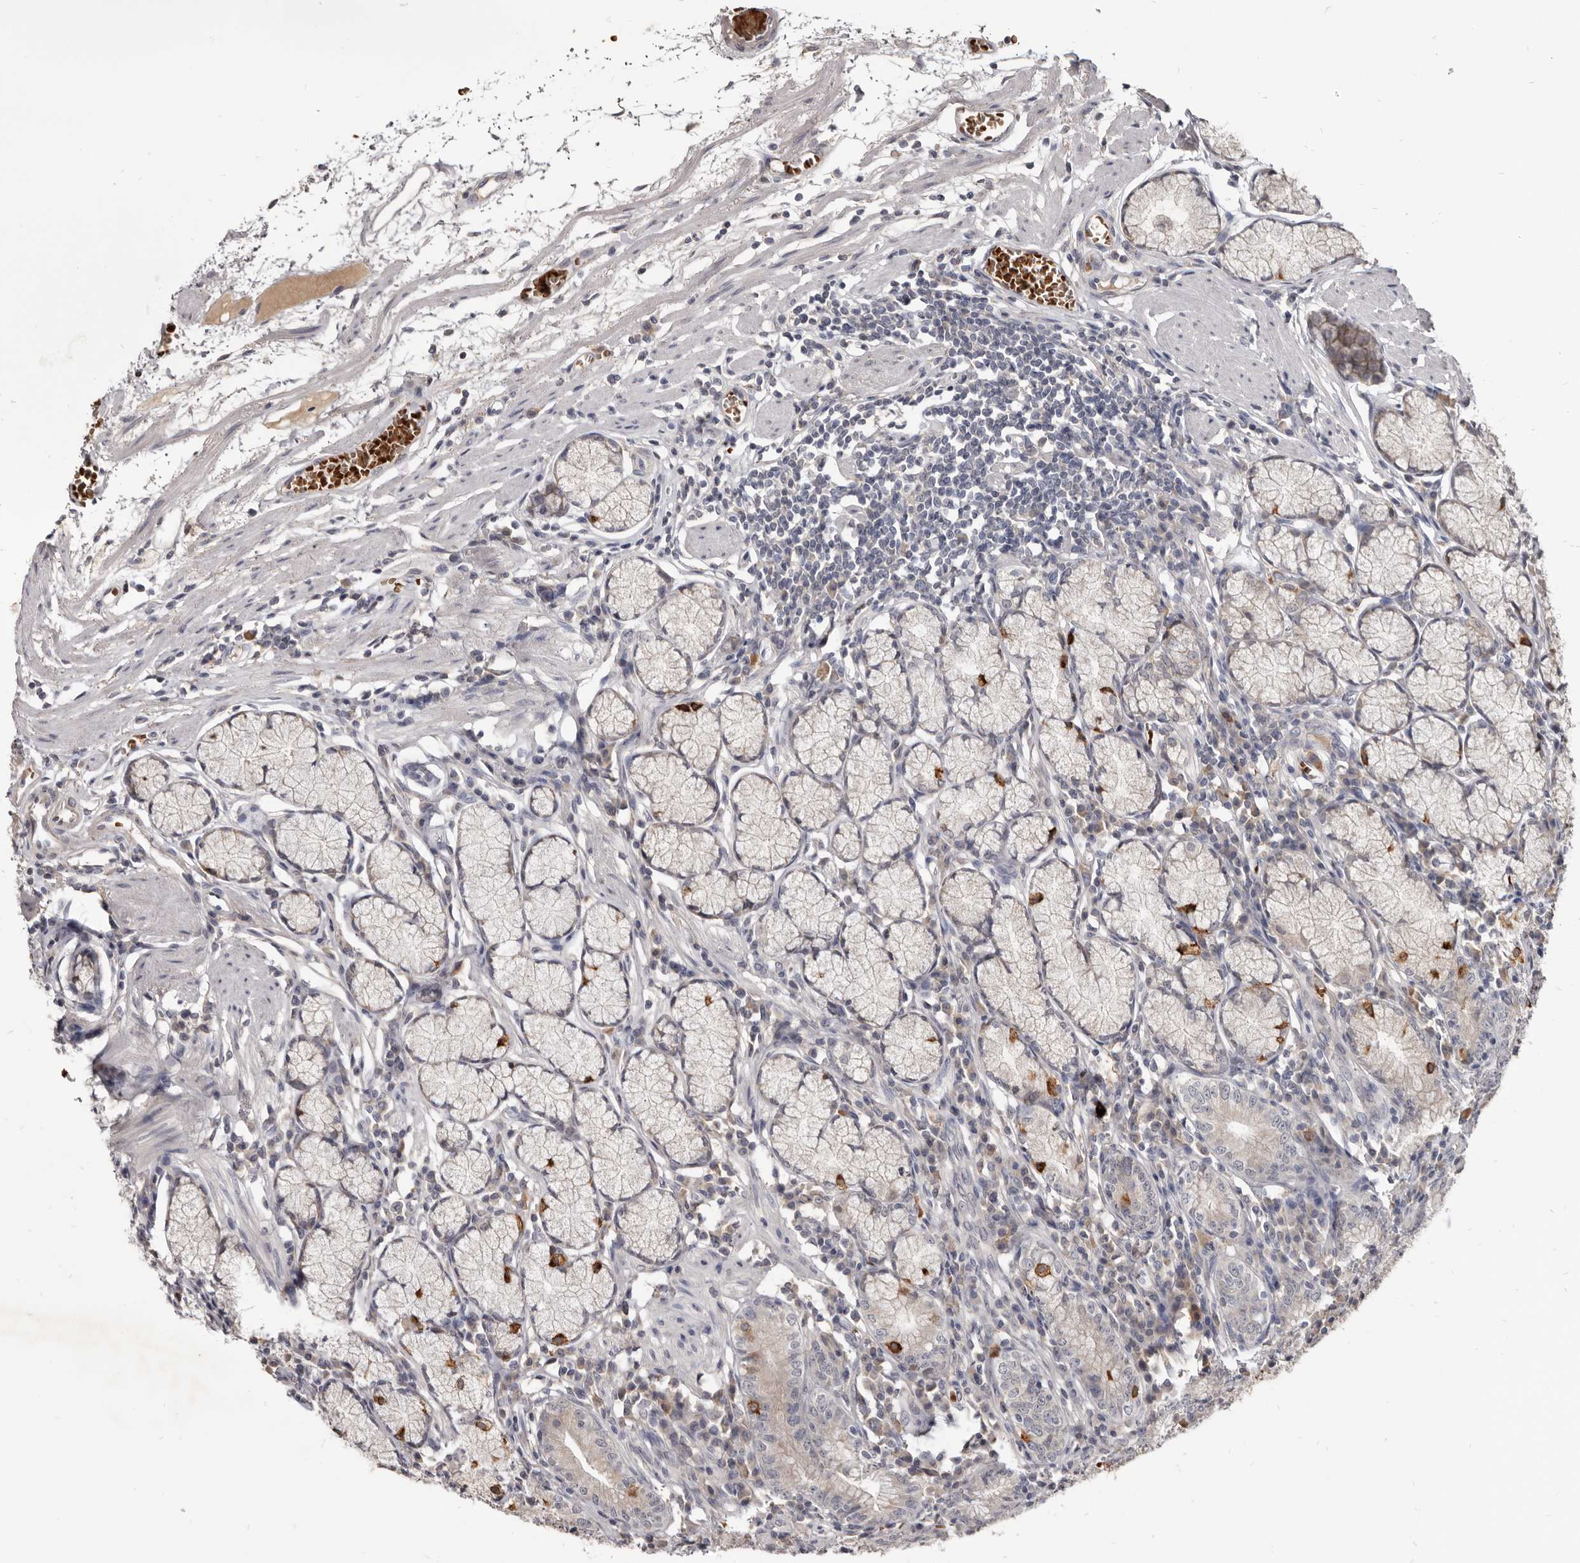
{"staining": {"intensity": "weak", "quantity": "<25%", "location": "cytoplasmic/membranous"}, "tissue": "stomach", "cell_type": "Glandular cells", "image_type": "normal", "snomed": [{"axis": "morphology", "description": "Normal tissue, NOS"}, {"axis": "topography", "description": "Stomach"}], "caption": "A high-resolution micrograph shows immunohistochemistry staining of benign stomach, which demonstrates no significant positivity in glandular cells.", "gene": "NENF", "patient": {"sex": "male", "age": 55}}